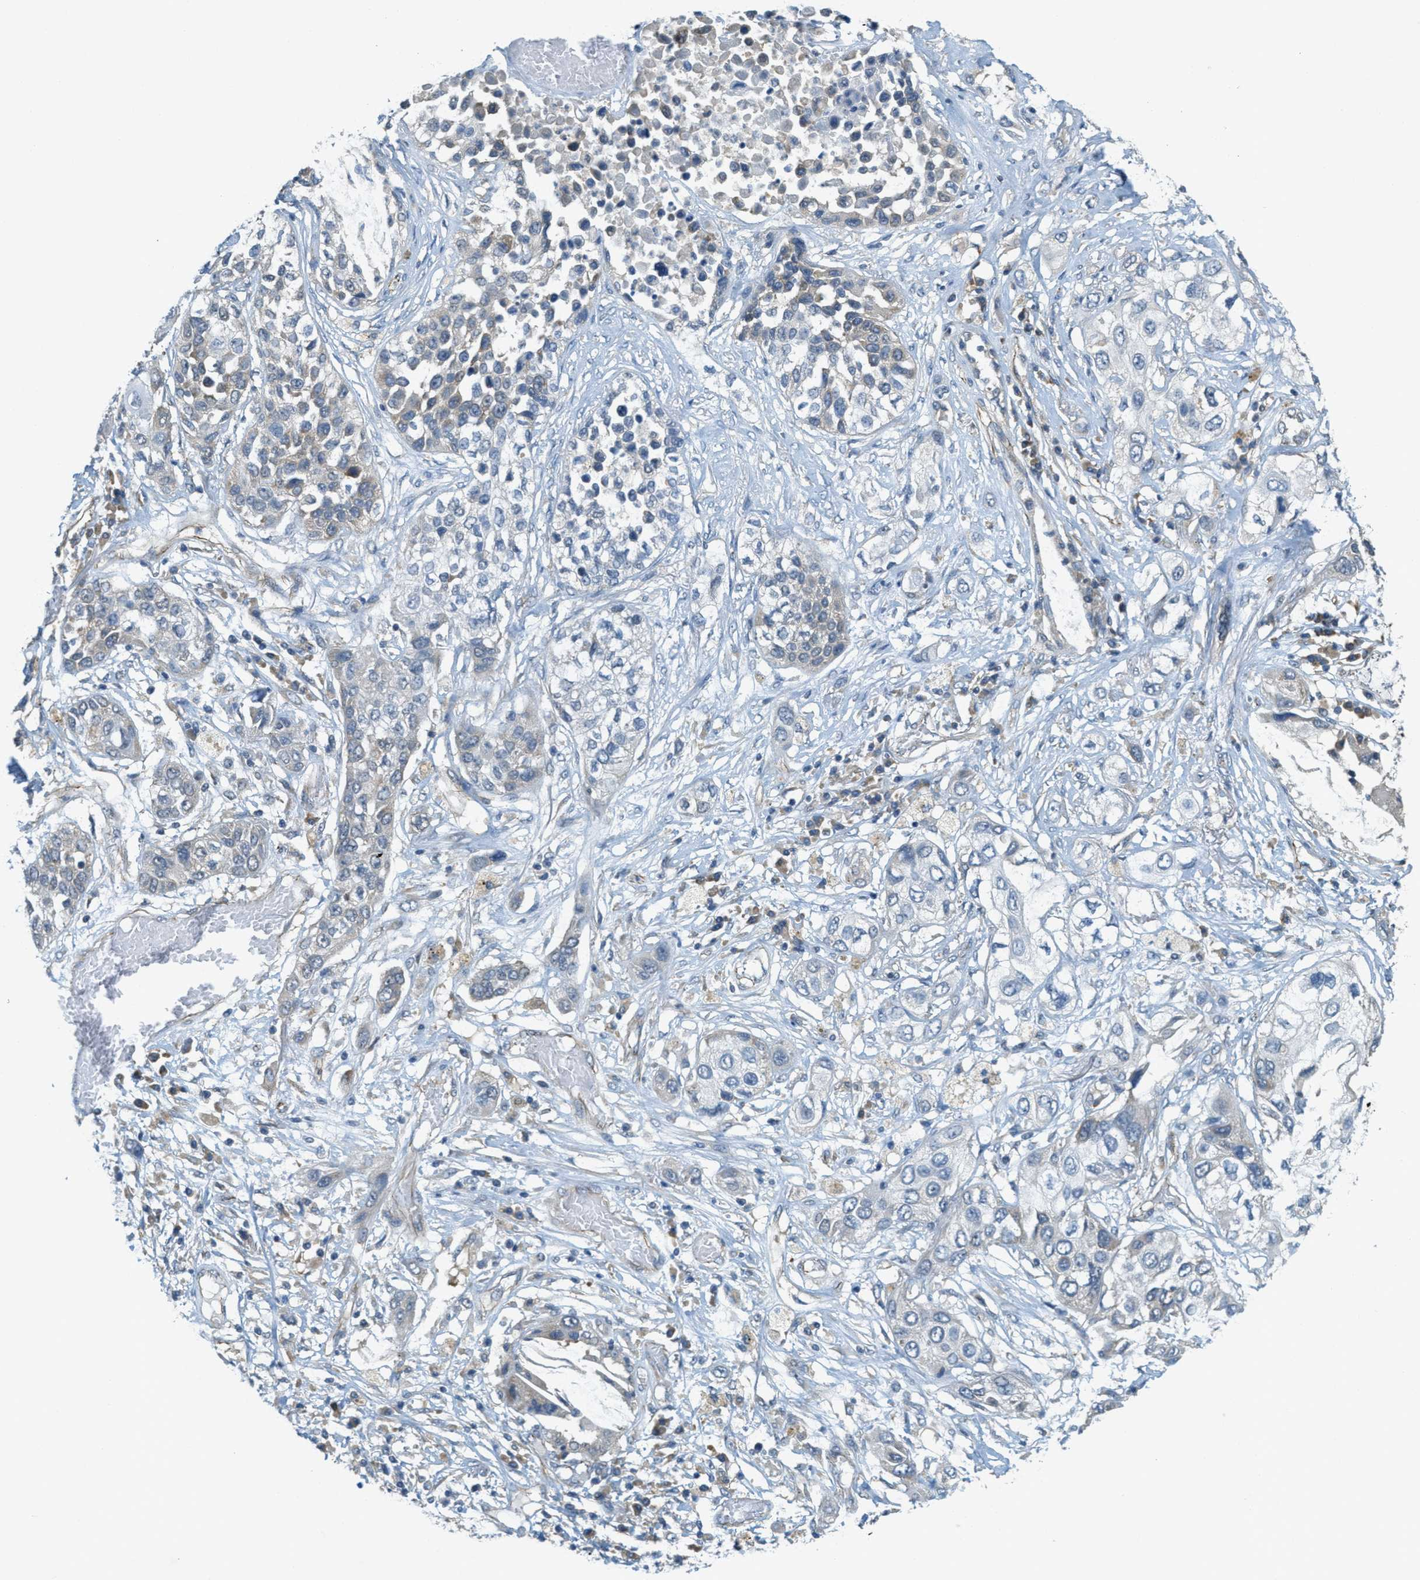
{"staining": {"intensity": "negative", "quantity": "none", "location": "none"}, "tissue": "lung cancer", "cell_type": "Tumor cells", "image_type": "cancer", "snomed": [{"axis": "morphology", "description": "Squamous cell carcinoma, NOS"}, {"axis": "topography", "description": "Lung"}], "caption": "High power microscopy micrograph of an immunohistochemistry (IHC) histopathology image of lung cancer (squamous cell carcinoma), revealing no significant positivity in tumor cells.", "gene": "JCAD", "patient": {"sex": "male", "age": 71}}